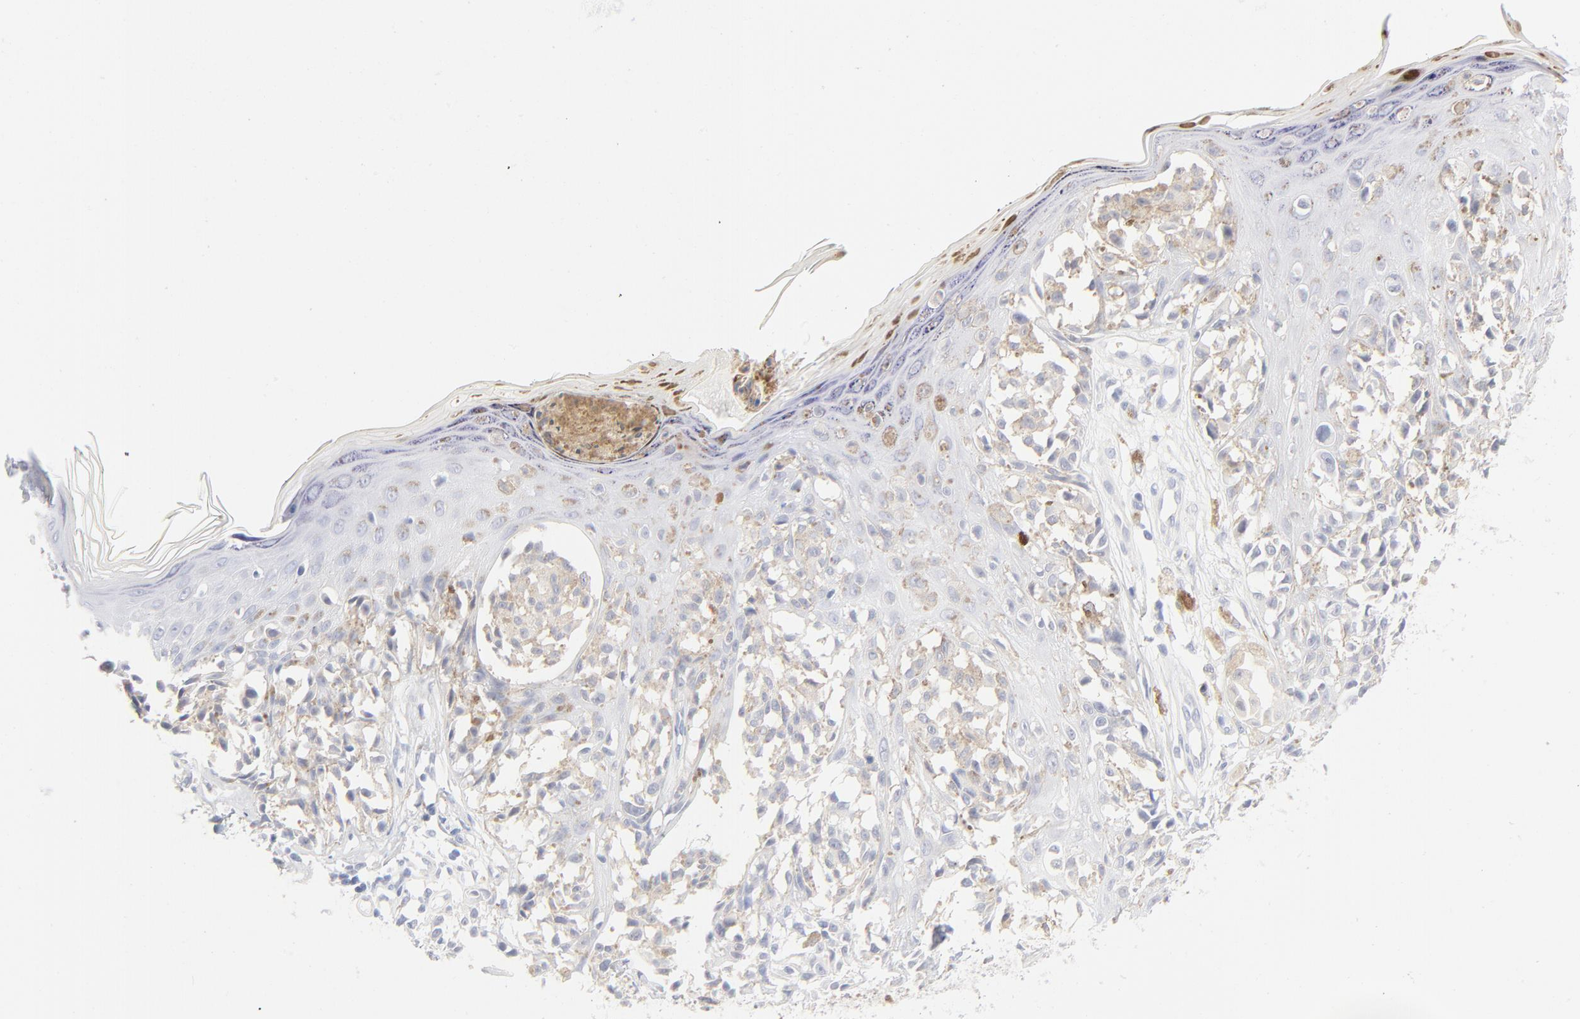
{"staining": {"intensity": "weak", "quantity": ">75%", "location": "cytoplasmic/membranous"}, "tissue": "melanoma", "cell_type": "Tumor cells", "image_type": "cancer", "snomed": [{"axis": "morphology", "description": "Malignant melanoma, NOS"}, {"axis": "topography", "description": "Skin"}], "caption": "Immunohistochemical staining of human malignant melanoma exhibits low levels of weak cytoplasmic/membranous protein staining in approximately >75% of tumor cells.", "gene": "ONECUT1", "patient": {"sex": "female", "age": 38}}